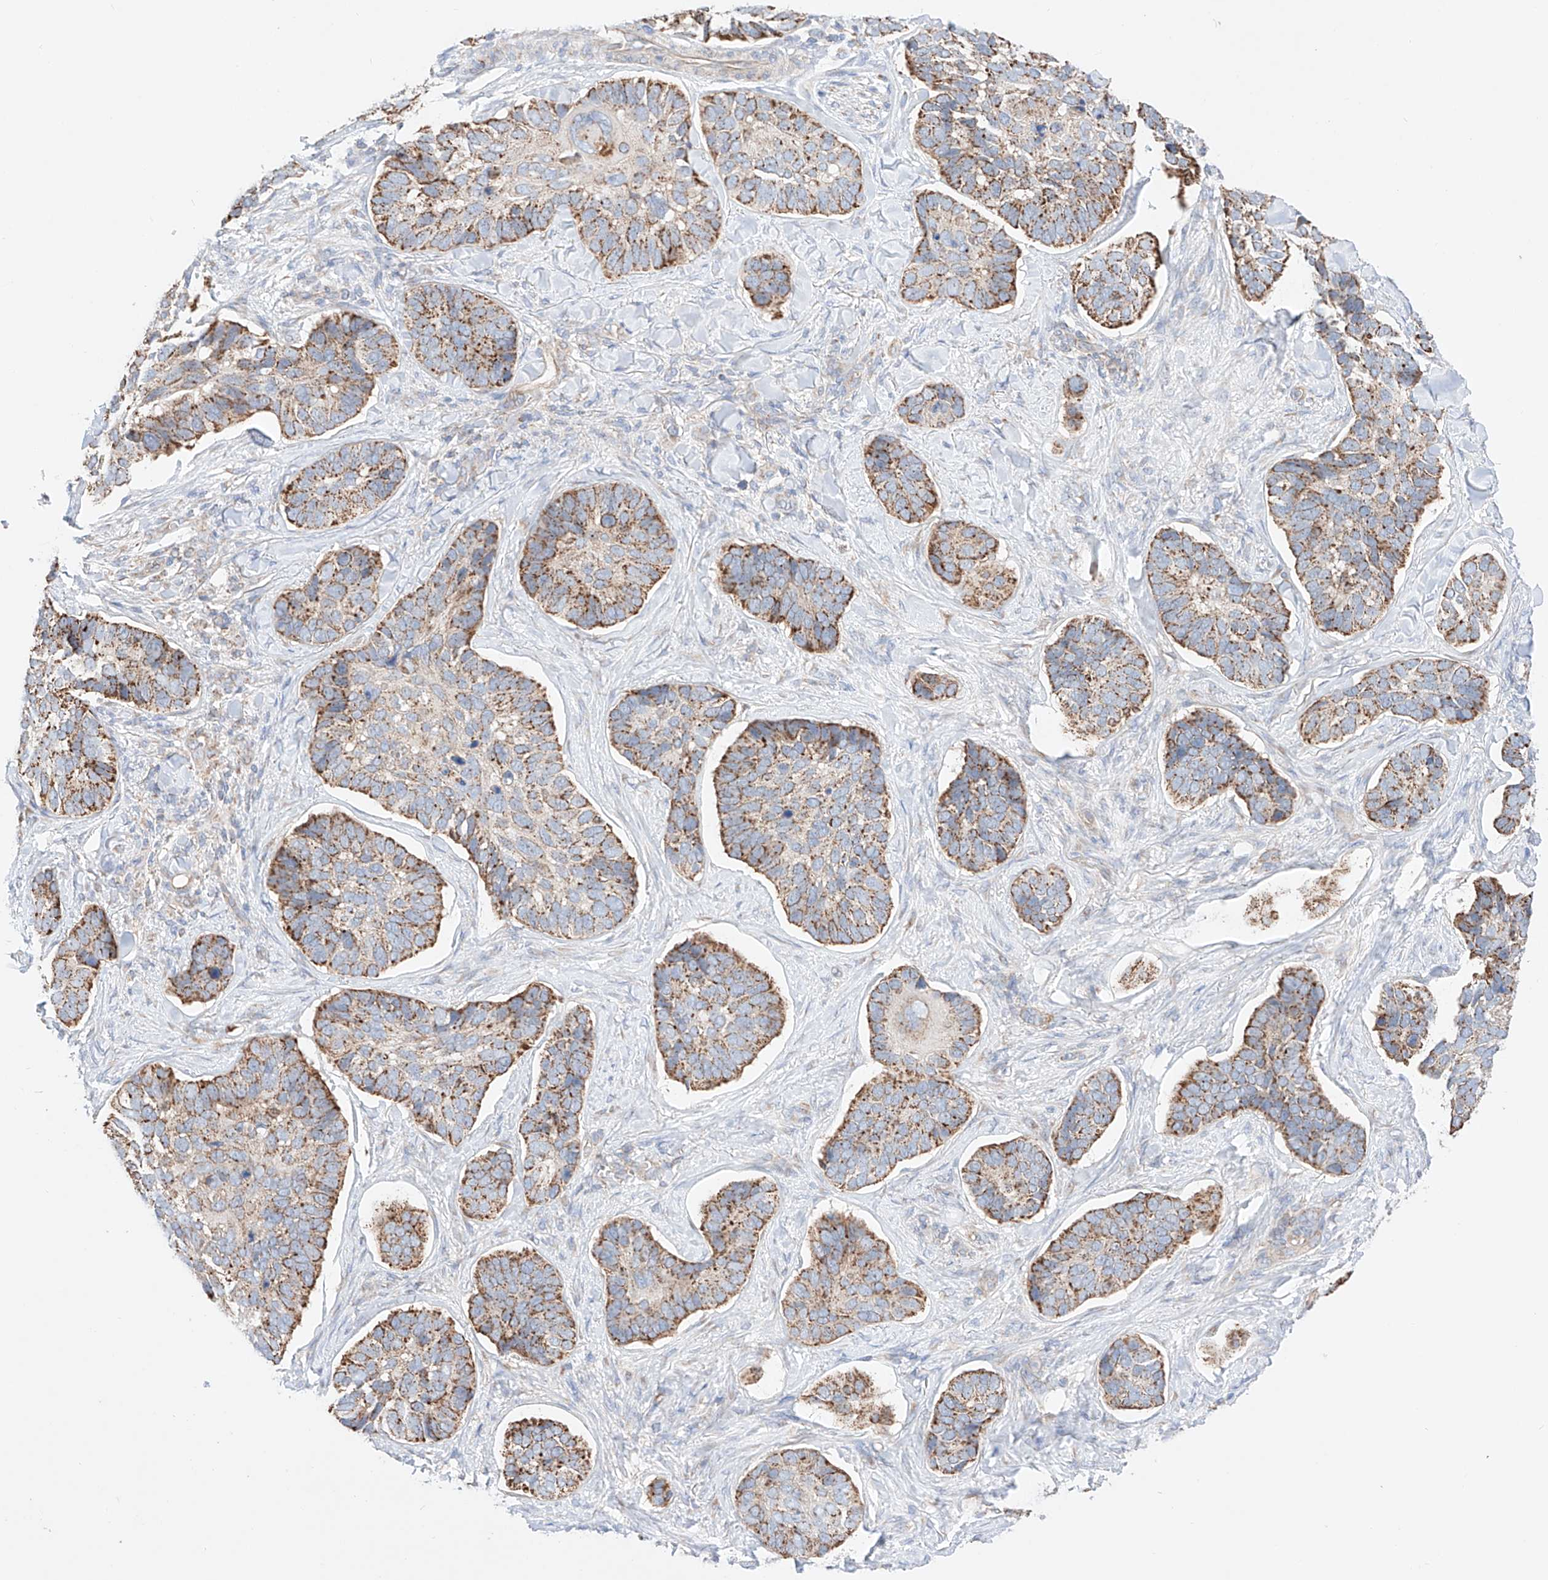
{"staining": {"intensity": "strong", "quantity": "25%-75%", "location": "cytoplasmic/membranous"}, "tissue": "skin cancer", "cell_type": "Tumor cells", "image_type": "cancer", "snomed": [{"axis": "morphology", "description": "Basal cell carcinoma"}, {"axis": "topography", "description": "Skin"}], "caption": "Skin basal cell carcinoma was stained to show a protein in brown. There is high levels of strong cytoplasmic/membranous expression in approximately 25%-75% of tumor cells. The staining was performed using DAB, with brown indicating positive protein expression. Nuclei are stained blue with hematoxylin.", "gene": "KTI12", "patient": {"sex": "male", "age": 62}}